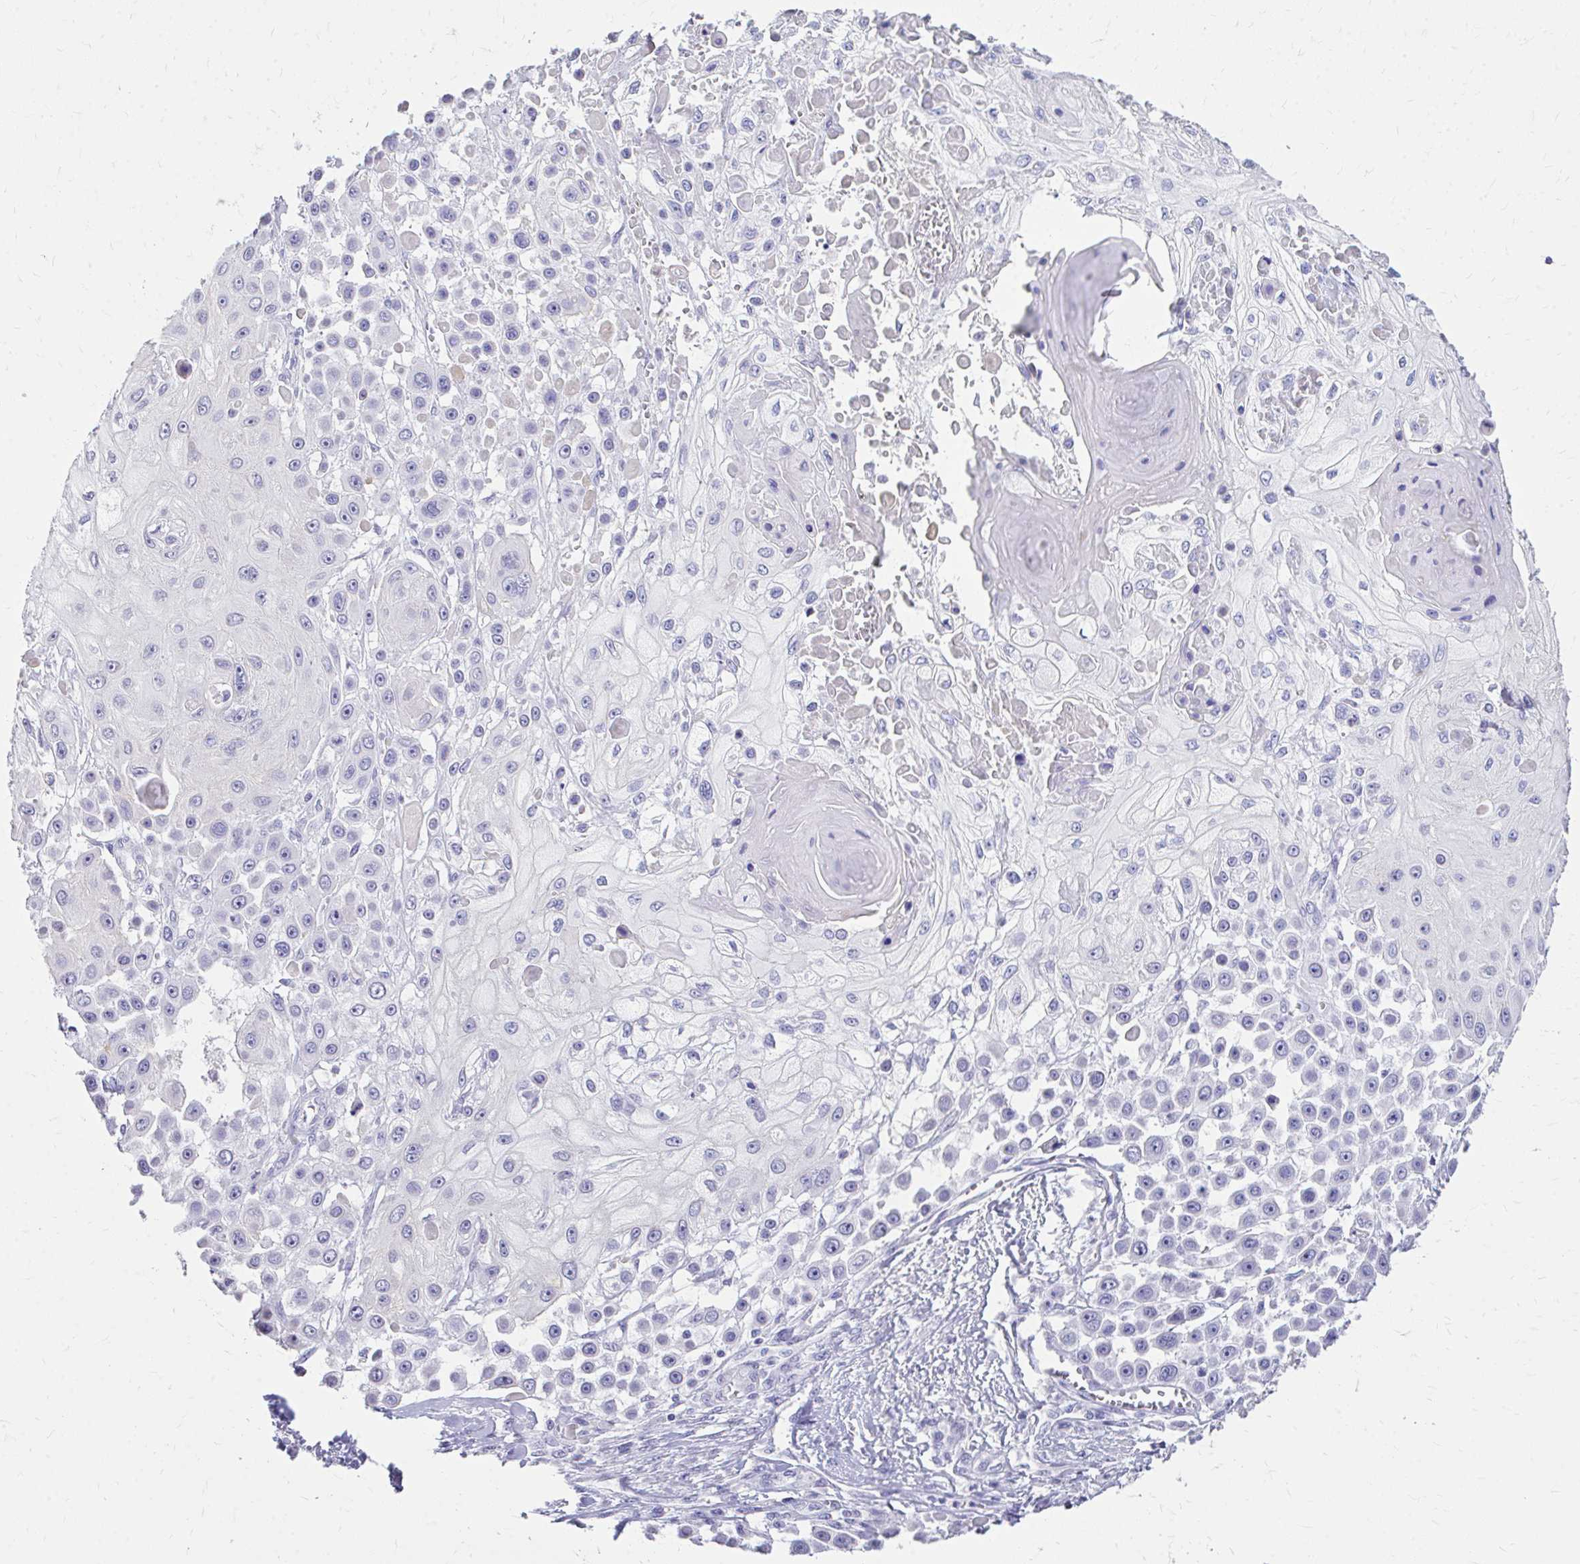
{"staining": {"intensity": "negative", "quantity": "none", "location": "none"}, "tissue": "skin cancer", "cell_type": "Tumor cells", "image_type": "cancer", "snomed": [{"axis": "morphology", "description": "Squamous cell carcinoma, NOS"}, {"axis": "topography", "description": "Skin"}], "caption": "Immunohistochemical staining of human skin squamous cell carcinoma shows no significant positivity in tumor cells.", "gene": "CFH", "patient": {"sex": "male", "age": 67}}